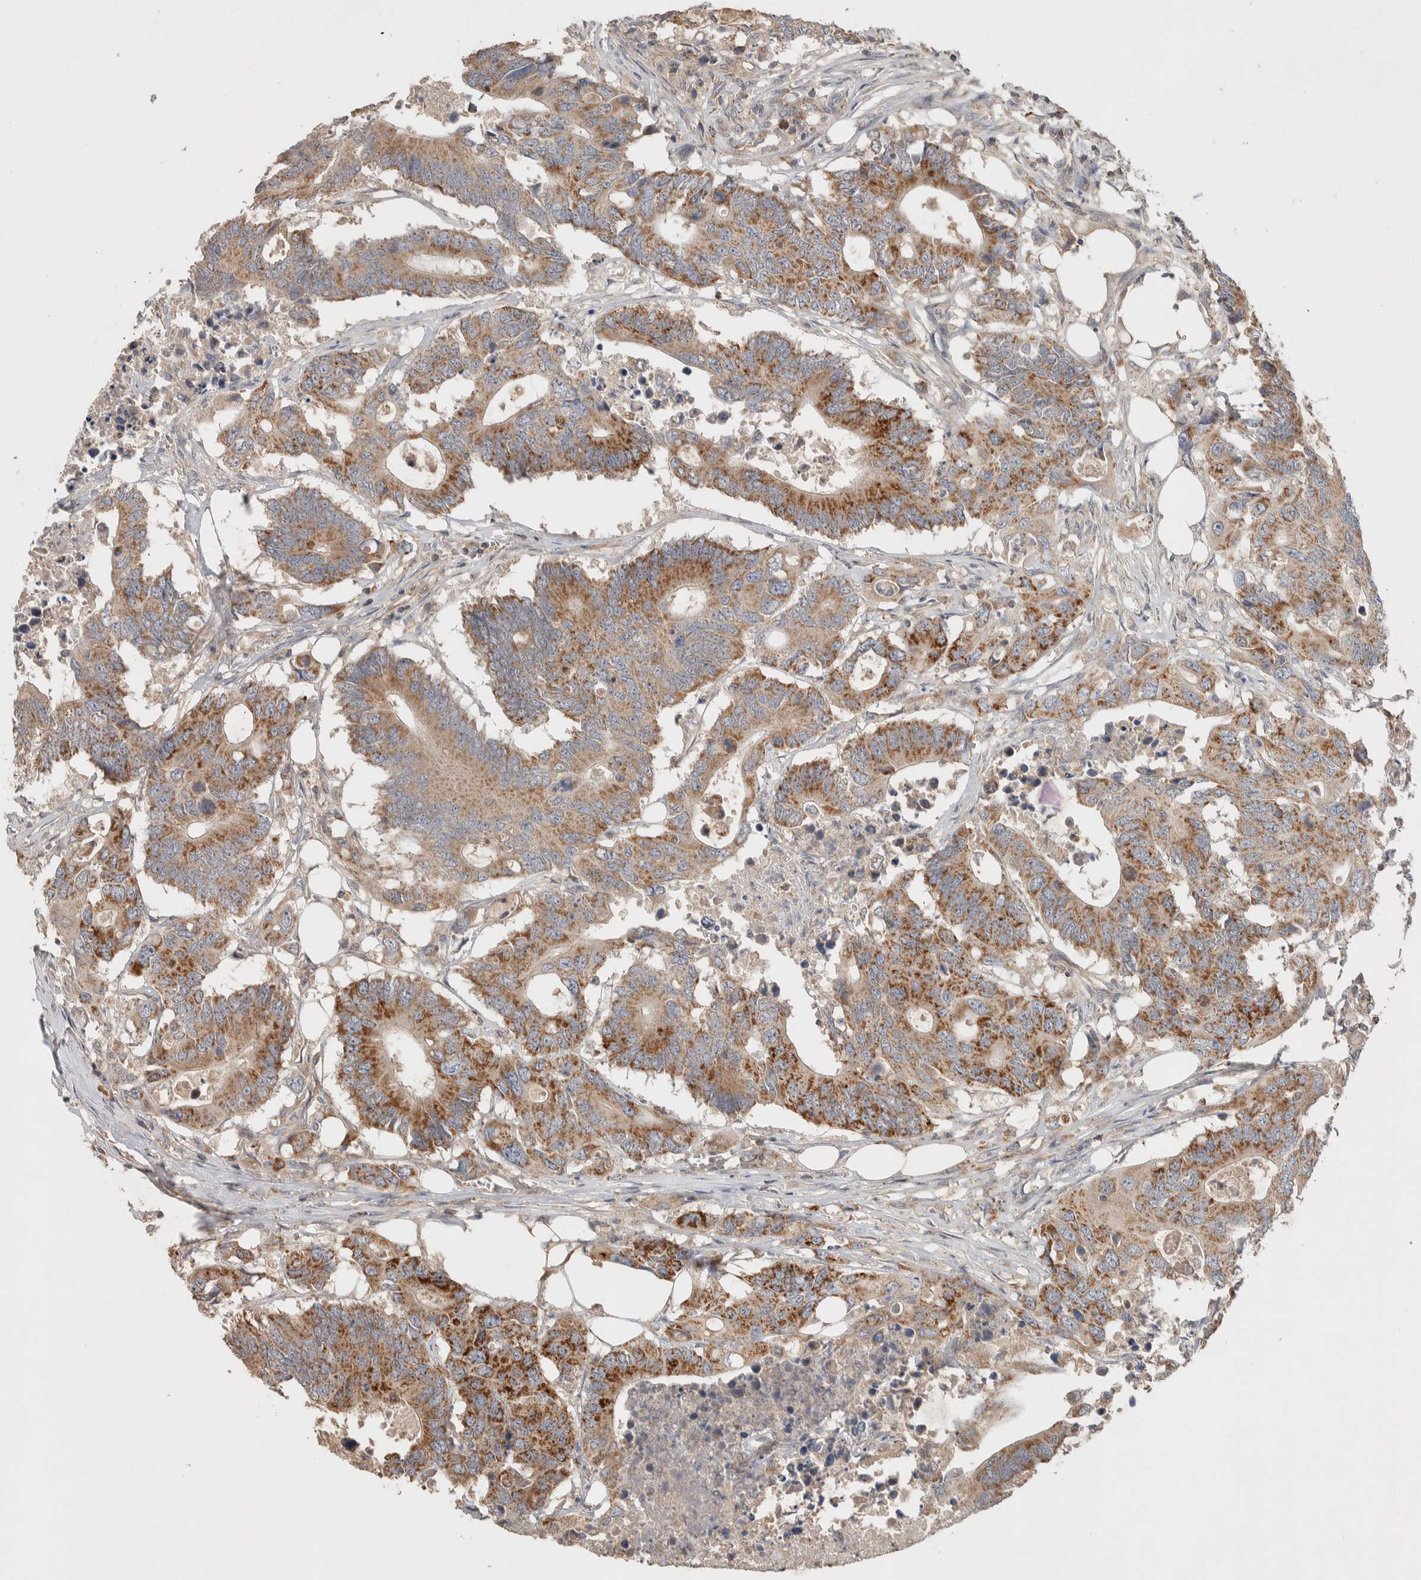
{"staining": {"intensity": "moderate", "quantity": ">75%", "location": "cytoplasmic/membranous"}, "tissue": "colorectal cancer", "cell_type": "Tumor cells", "image_type": "cancer", "snomed": [{"axis": "morphology", "description": "Adenocarcinoma, NOS"}, {"axis": "topography", "description": "Colon"}], "caption": "A medium amount of moderate cytoplasmic/membranous positivity is present in about >75% of tumor cells in colorectal adenocarcinoma tissue.", "gene": "DEPTOR", "patient": {"sex": "male", "age": 71}}